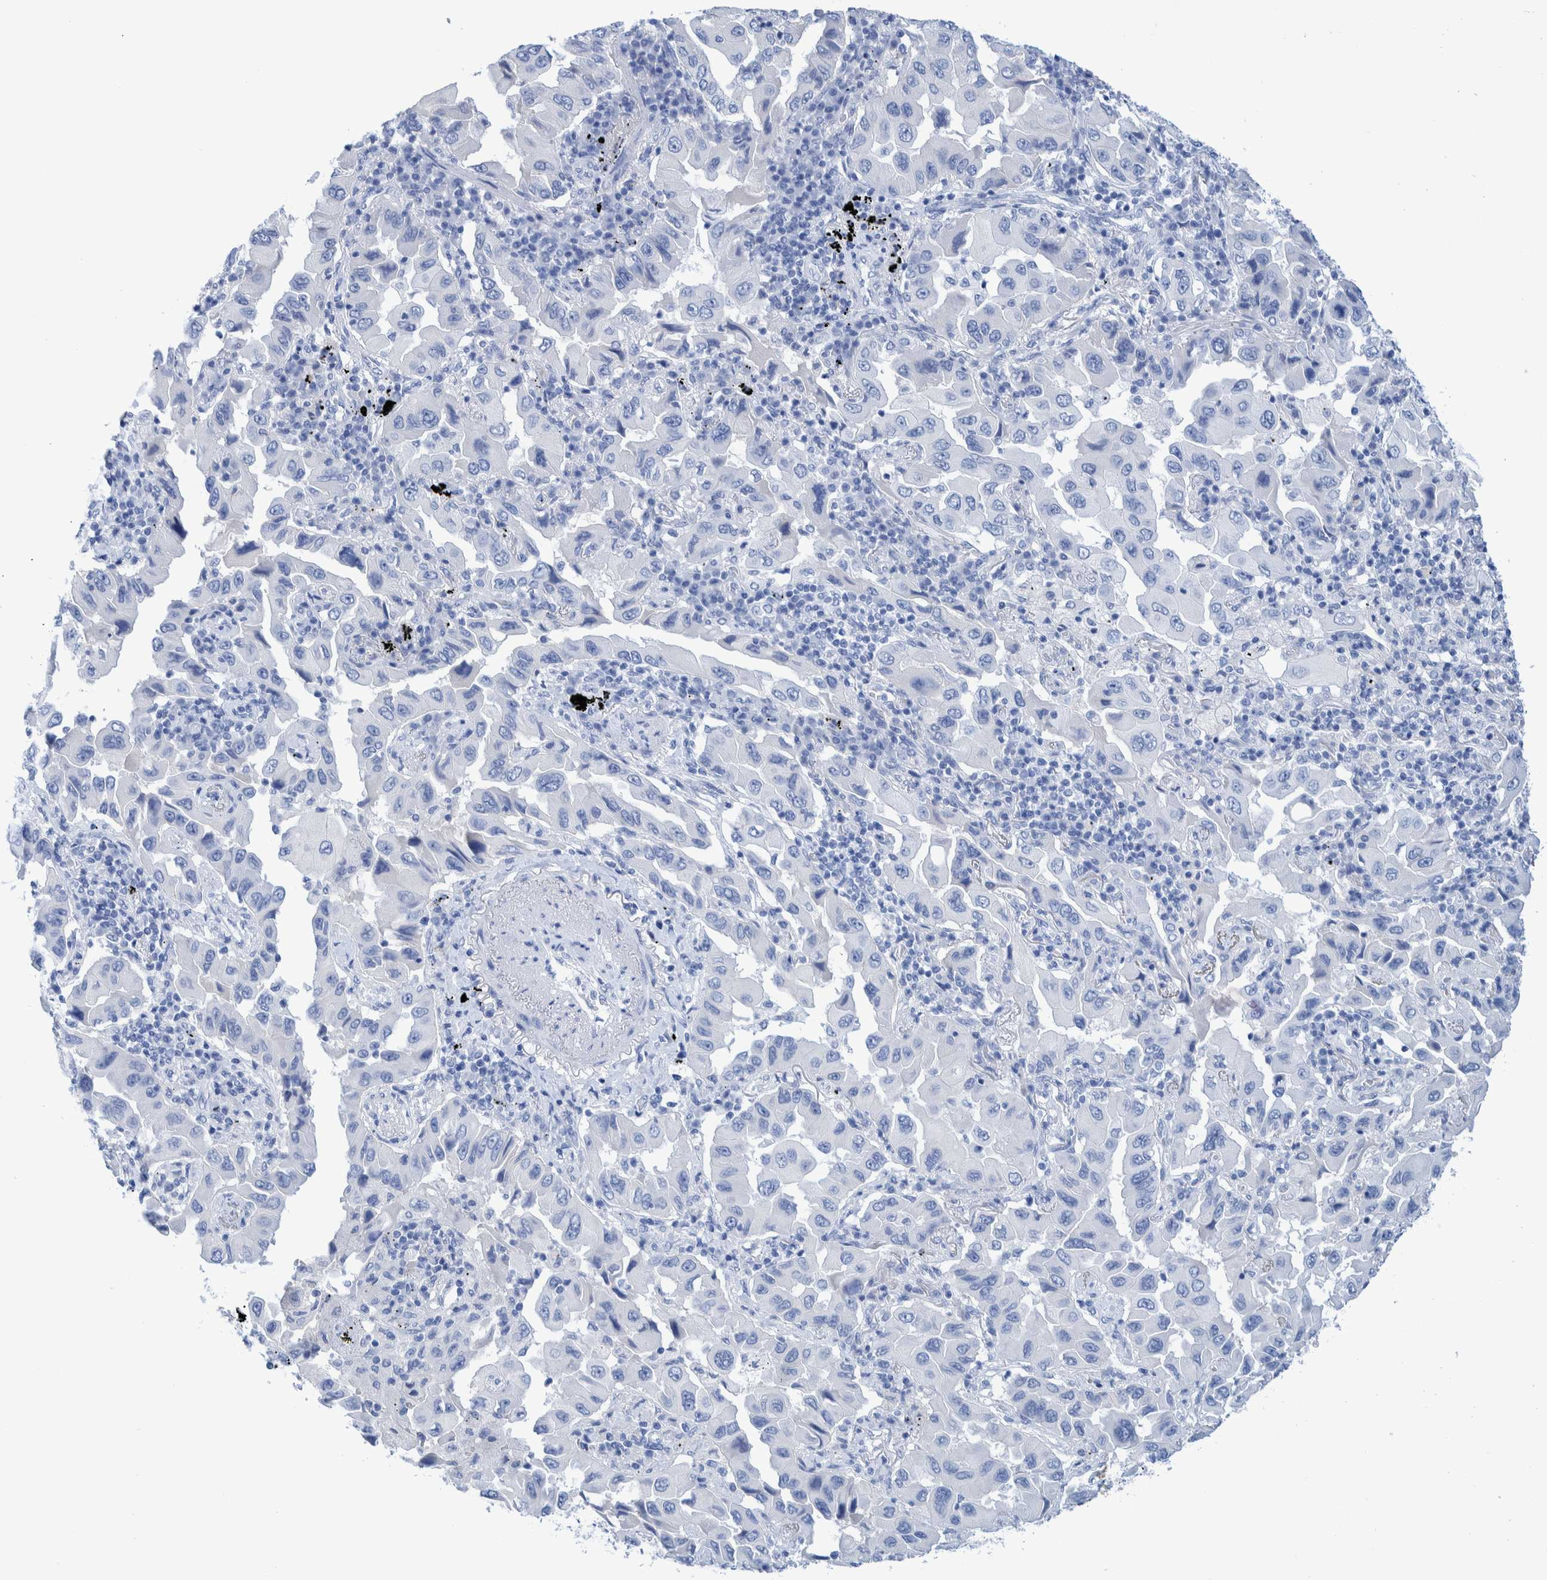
{"staining": {"intensity": "negative", "quantity": "none", "location": "none"}, "tissue": "lung cancer", "cell_type": "Tumor cells", "image_type": "cancer", "snomed": [{"axis": "morphology", "description": "Adenocarcinoma, NOS"}, {"axis": "topography", "description": "Lung"}], "caption": "Human lung cancer (adenocarcinoma) stained for a protein using immunohistochemistry (IHC) exhibits no positivity in tumor cells.", "gene": "PERP", "patient": {"sex": "female", "age": 65}}